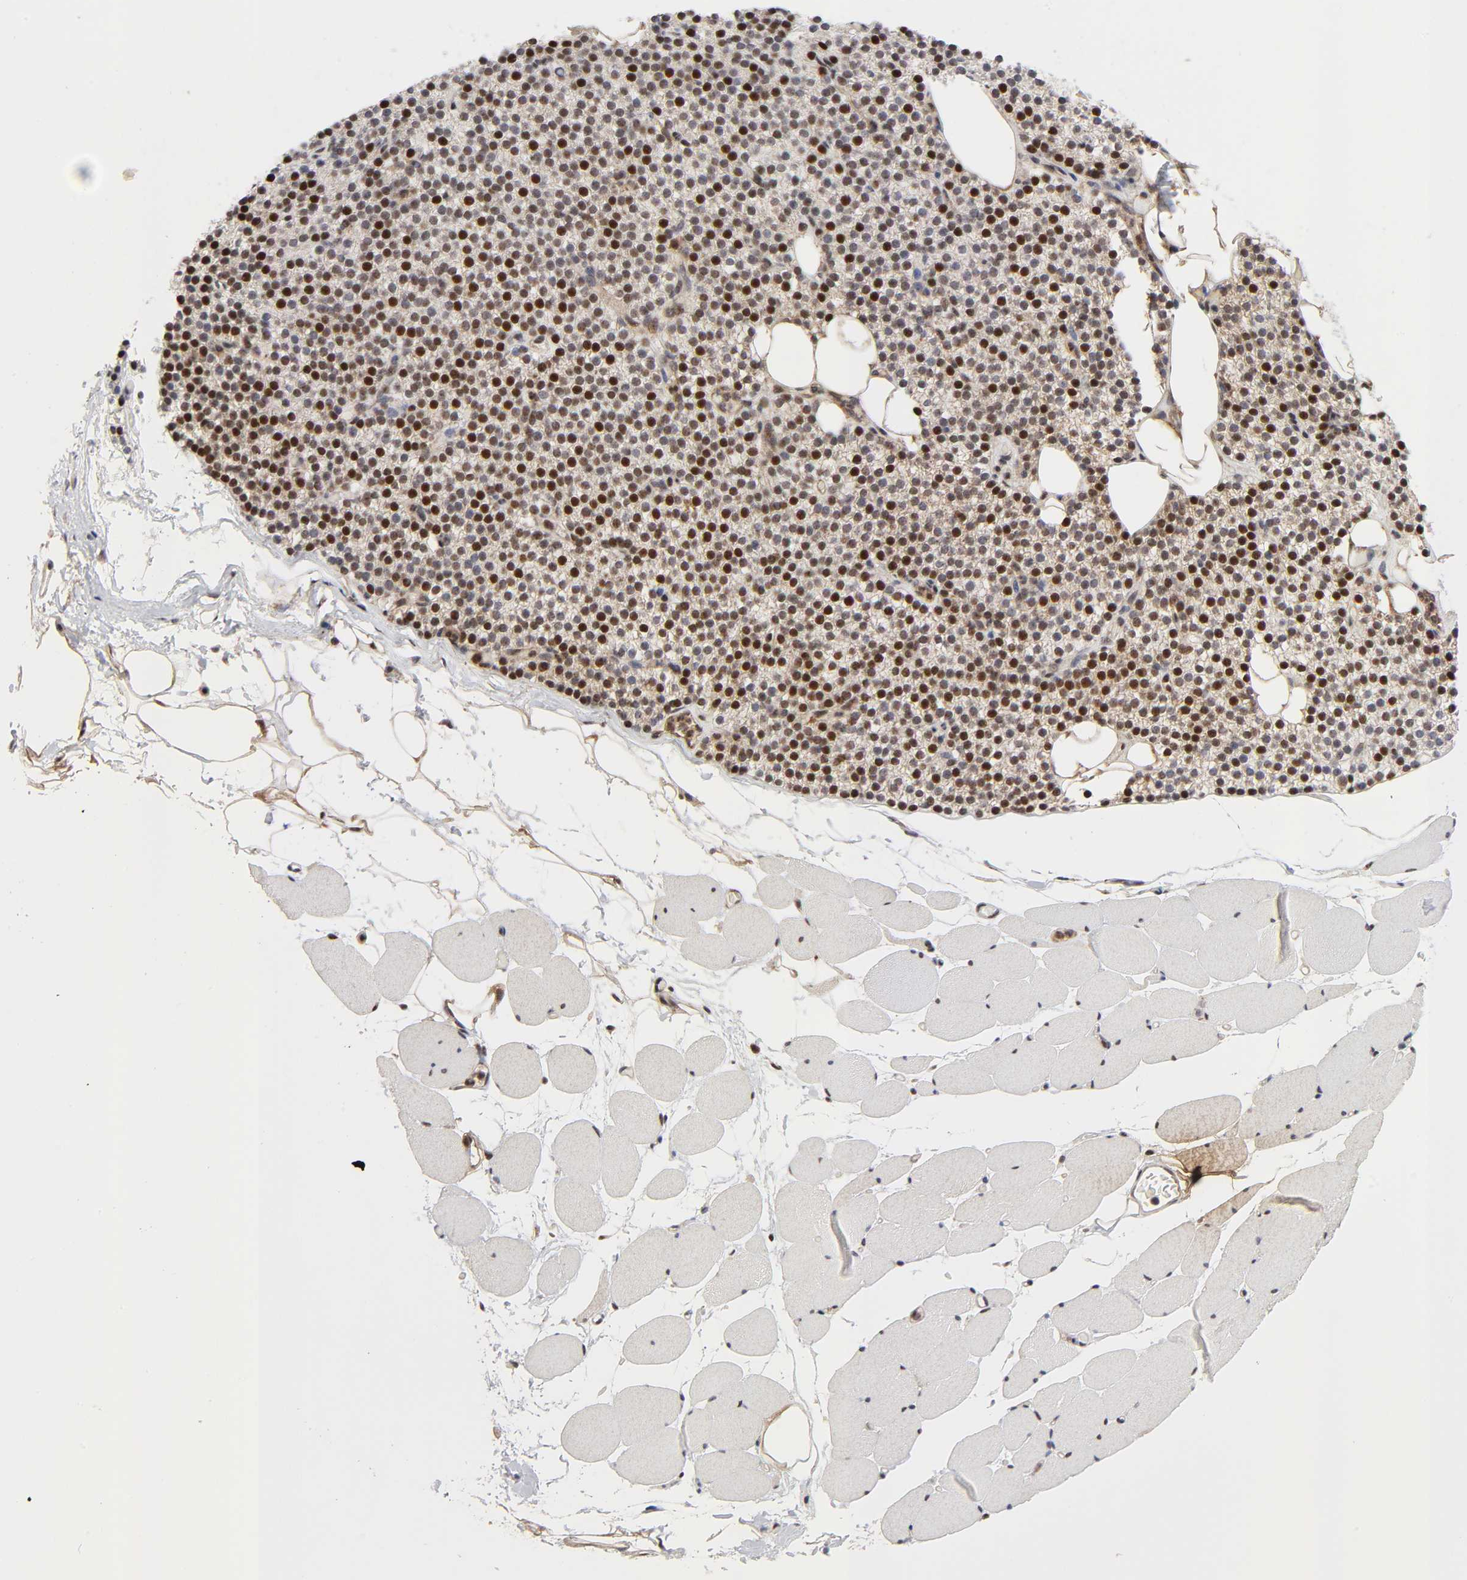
{"staining": {"intensity": "strong", "quantity": "25%-75%", "location": "nuclear"}, "tissue": "skeletal muscle", "cell_type": "Myocytes", "image_type": "normal", "snomed": [{"axis": "morphology", "description": "Normal tissue, NOS"}, {"axis": "topography", "description": "Skeletal muscle"}, {"axis": "topography", "description": "Parathyroid gland"}], "caption": "Immunohistochemical staining of unremarkable human skeletal muscle exhibits strong nuclear protein expression in approximately 25%-75% of myocytes.", "gene": "STK38", "patient": {"sex": "female", "age": 37}}